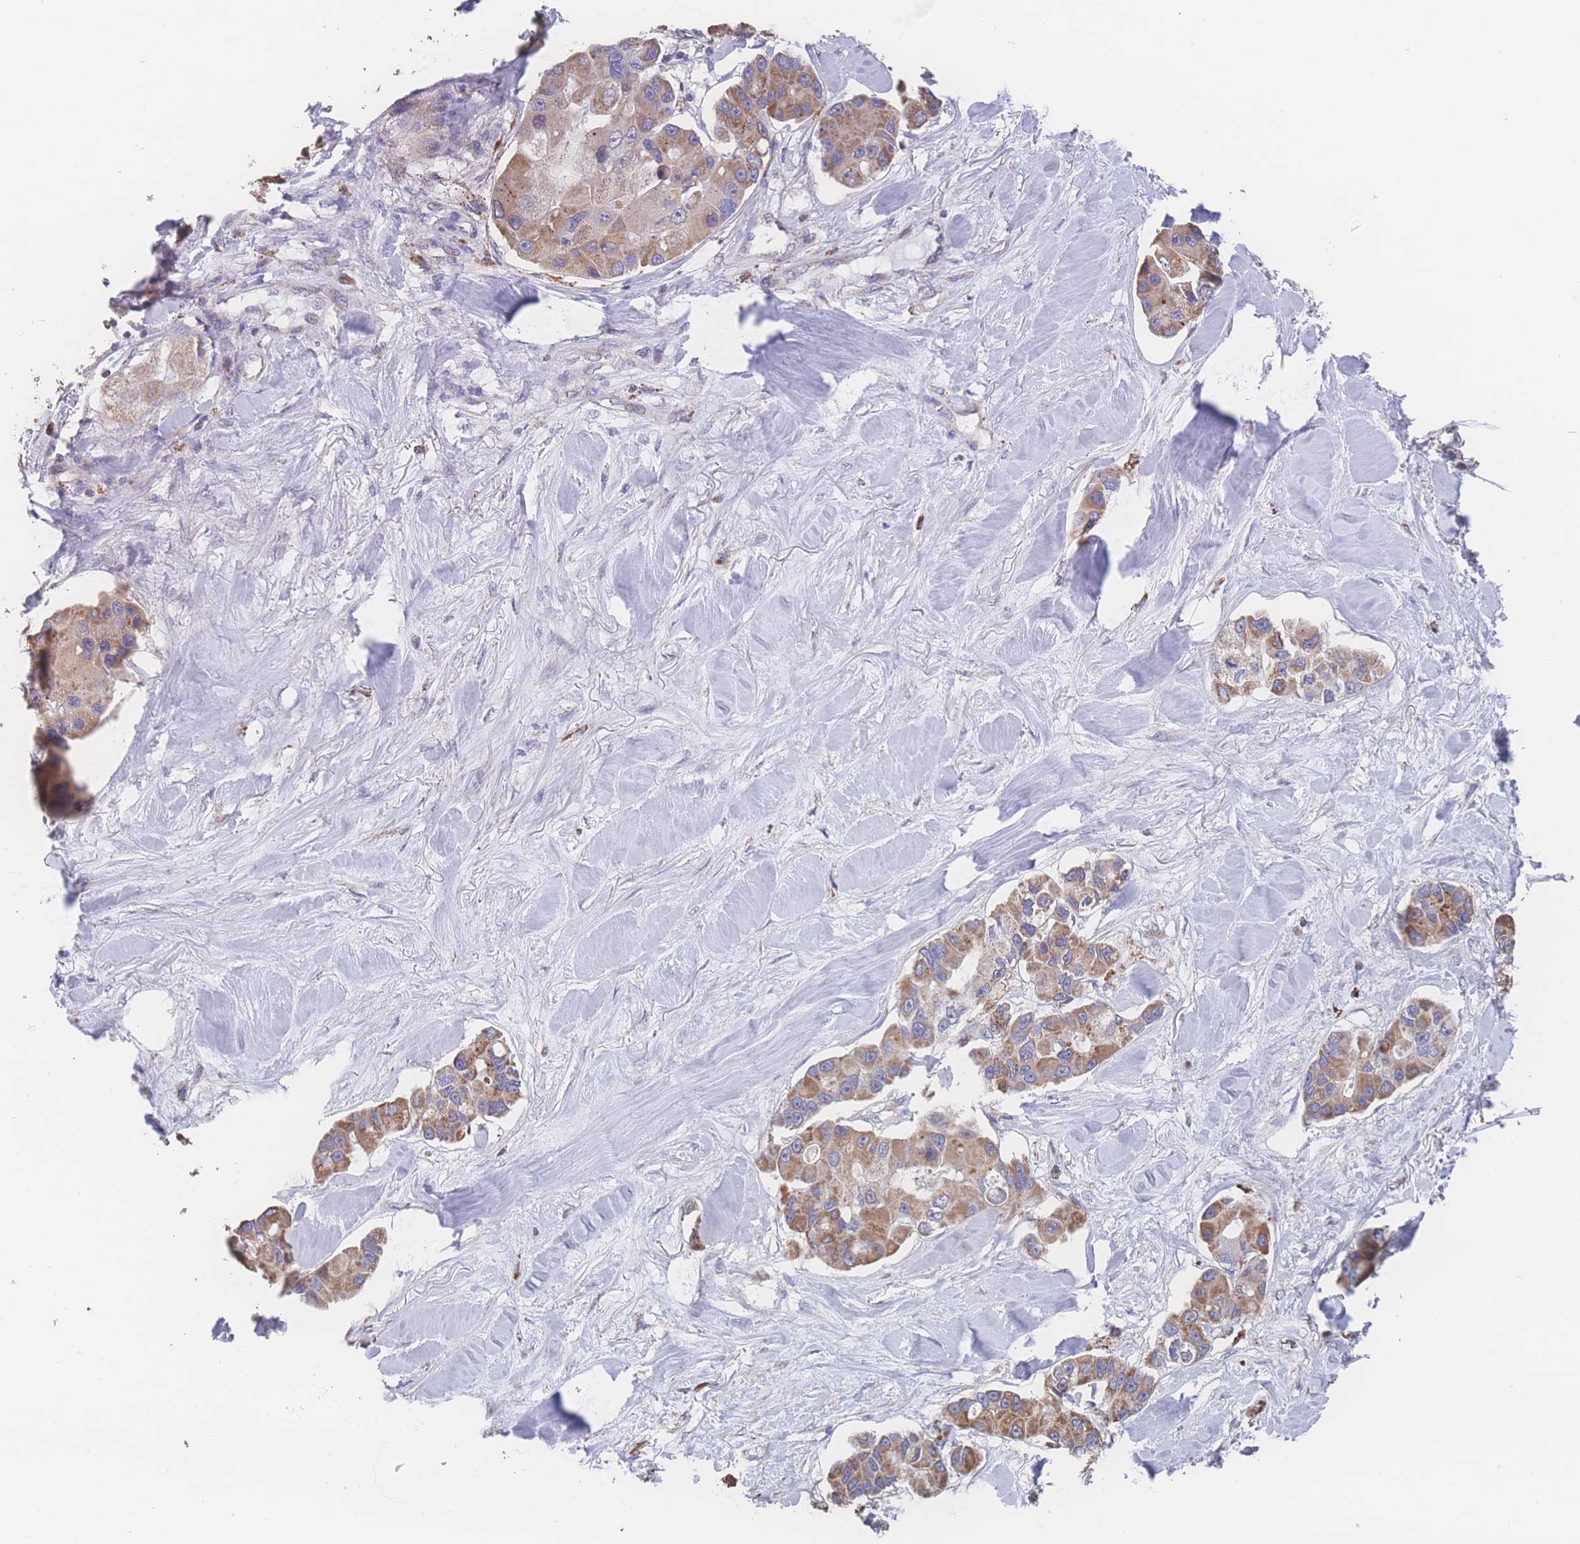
{"staining": {"intensity": "moderate", "quantity": ">75%", "location": "cytoplasmic/membranous"}, "tissue": "lung cancer", "cell_type": "Tumor cells", "image_type": "cancer", "snomed": [{"axis": "morphology", "description": "Adenocarcinoma, NOS"}, {"axis": "topography", "description": "Lung"}], "caption": "Immunohistochemistry (IHC) staining of lung adenocarcinoma, which reveals medium levels of moderate cytoplasmic/membranous staining in approximately >75% of tumor cells indicating moderate cytoplasmic/membranous protein positivity. The staining was performed using DAB (3,3'-diaminobenzidine) (brown) for protein detection and nuclei were counterstained in hematoxylin (blue).", "gene": "SGSM3", "patient": {"sex": "female", "age": 54}}